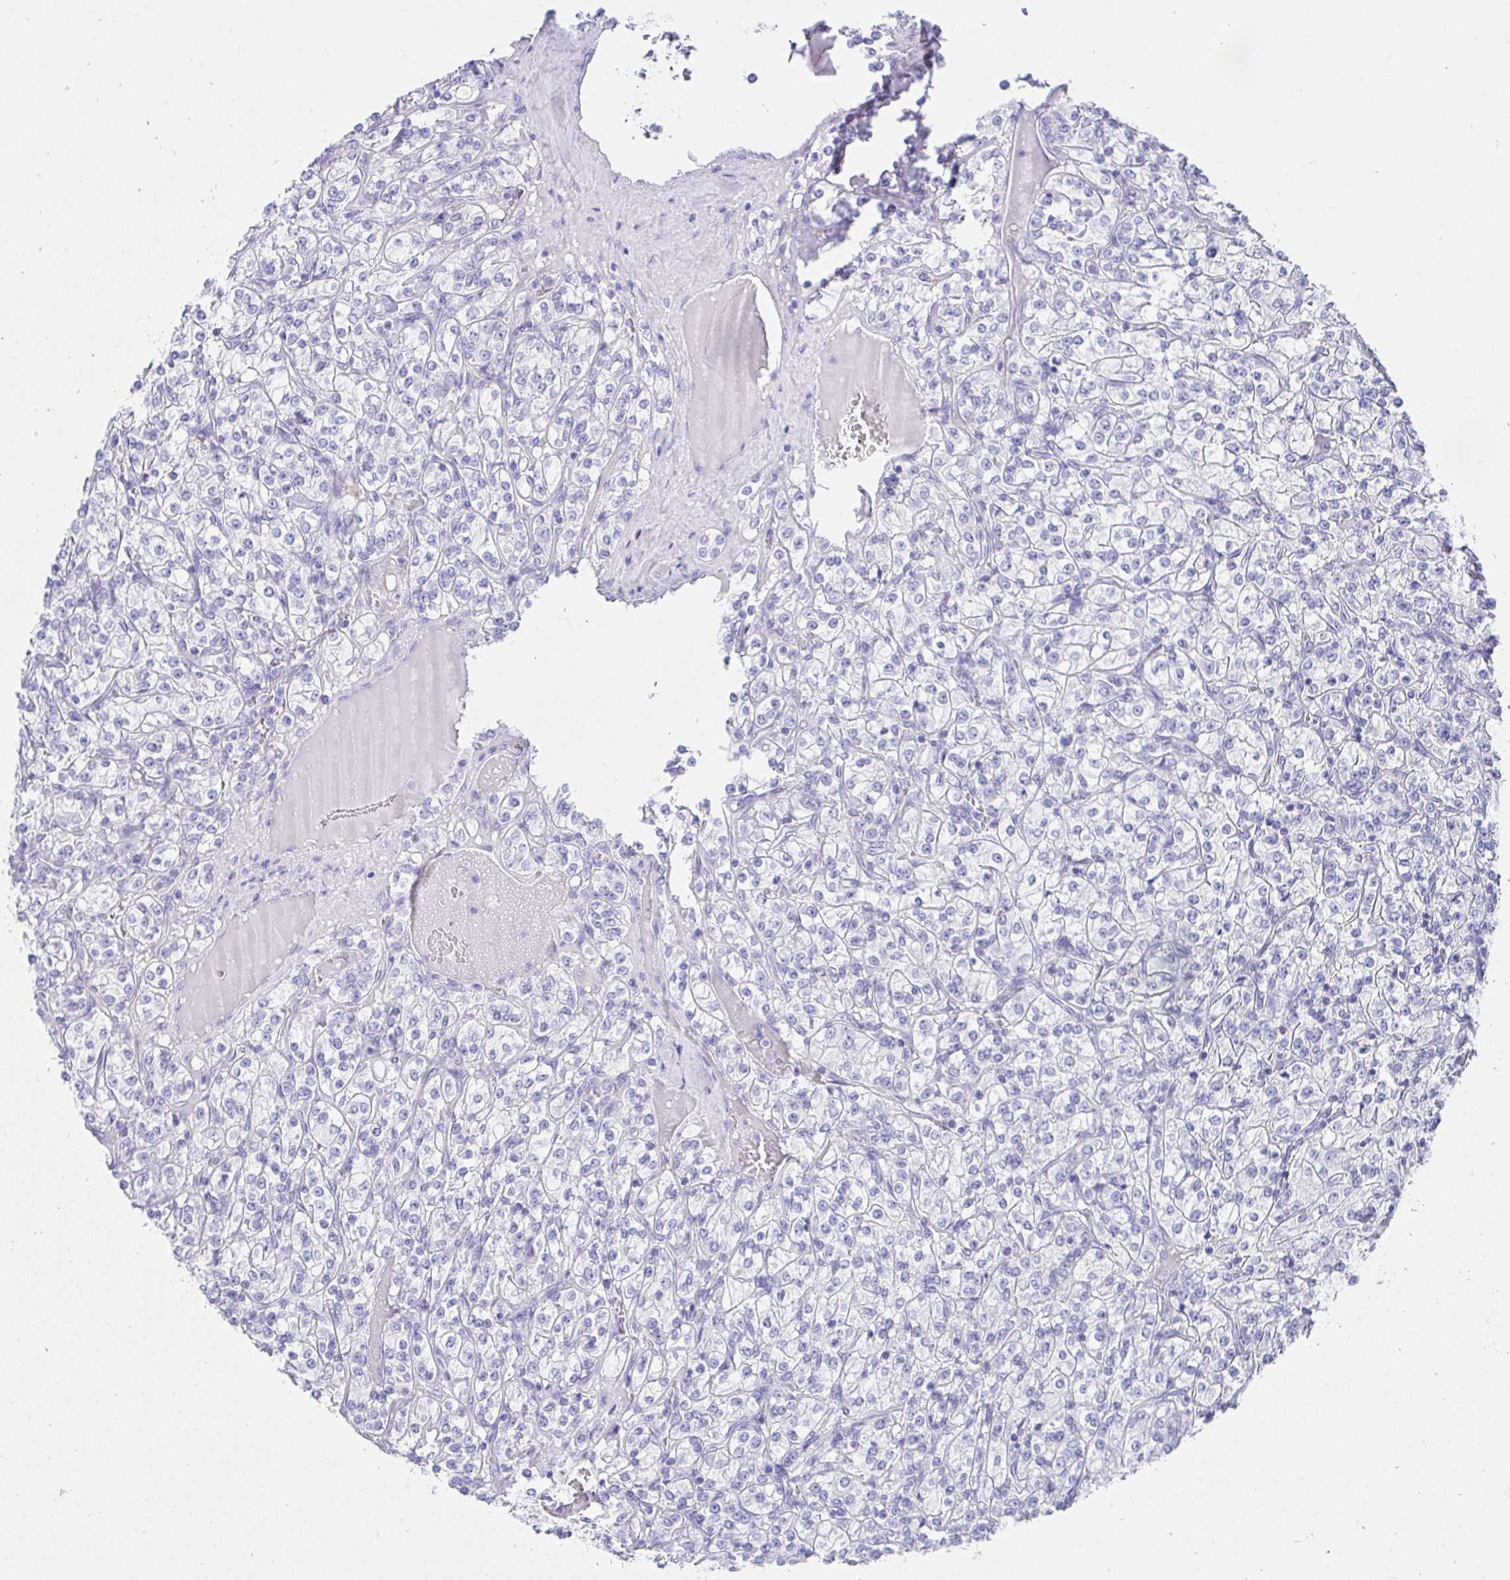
{"staining": {"intensity": "negative", "quantity": "none", "location": "none"}, "tissue": "renal cancer", "cell_type": "Tumor cells", "image_type": "cancer", "snomed": [{"axis": "morphology", "description": "Adenocarcinoma, NOS"}, {"axis": "topography", "description": "Kidney"}], "caption": "Micrograph shows no significant protein expression in tumor cells of renal adenocarcinoma.", "gene": "VGLL1", "patient": {"sex": "male", "age": 77}}